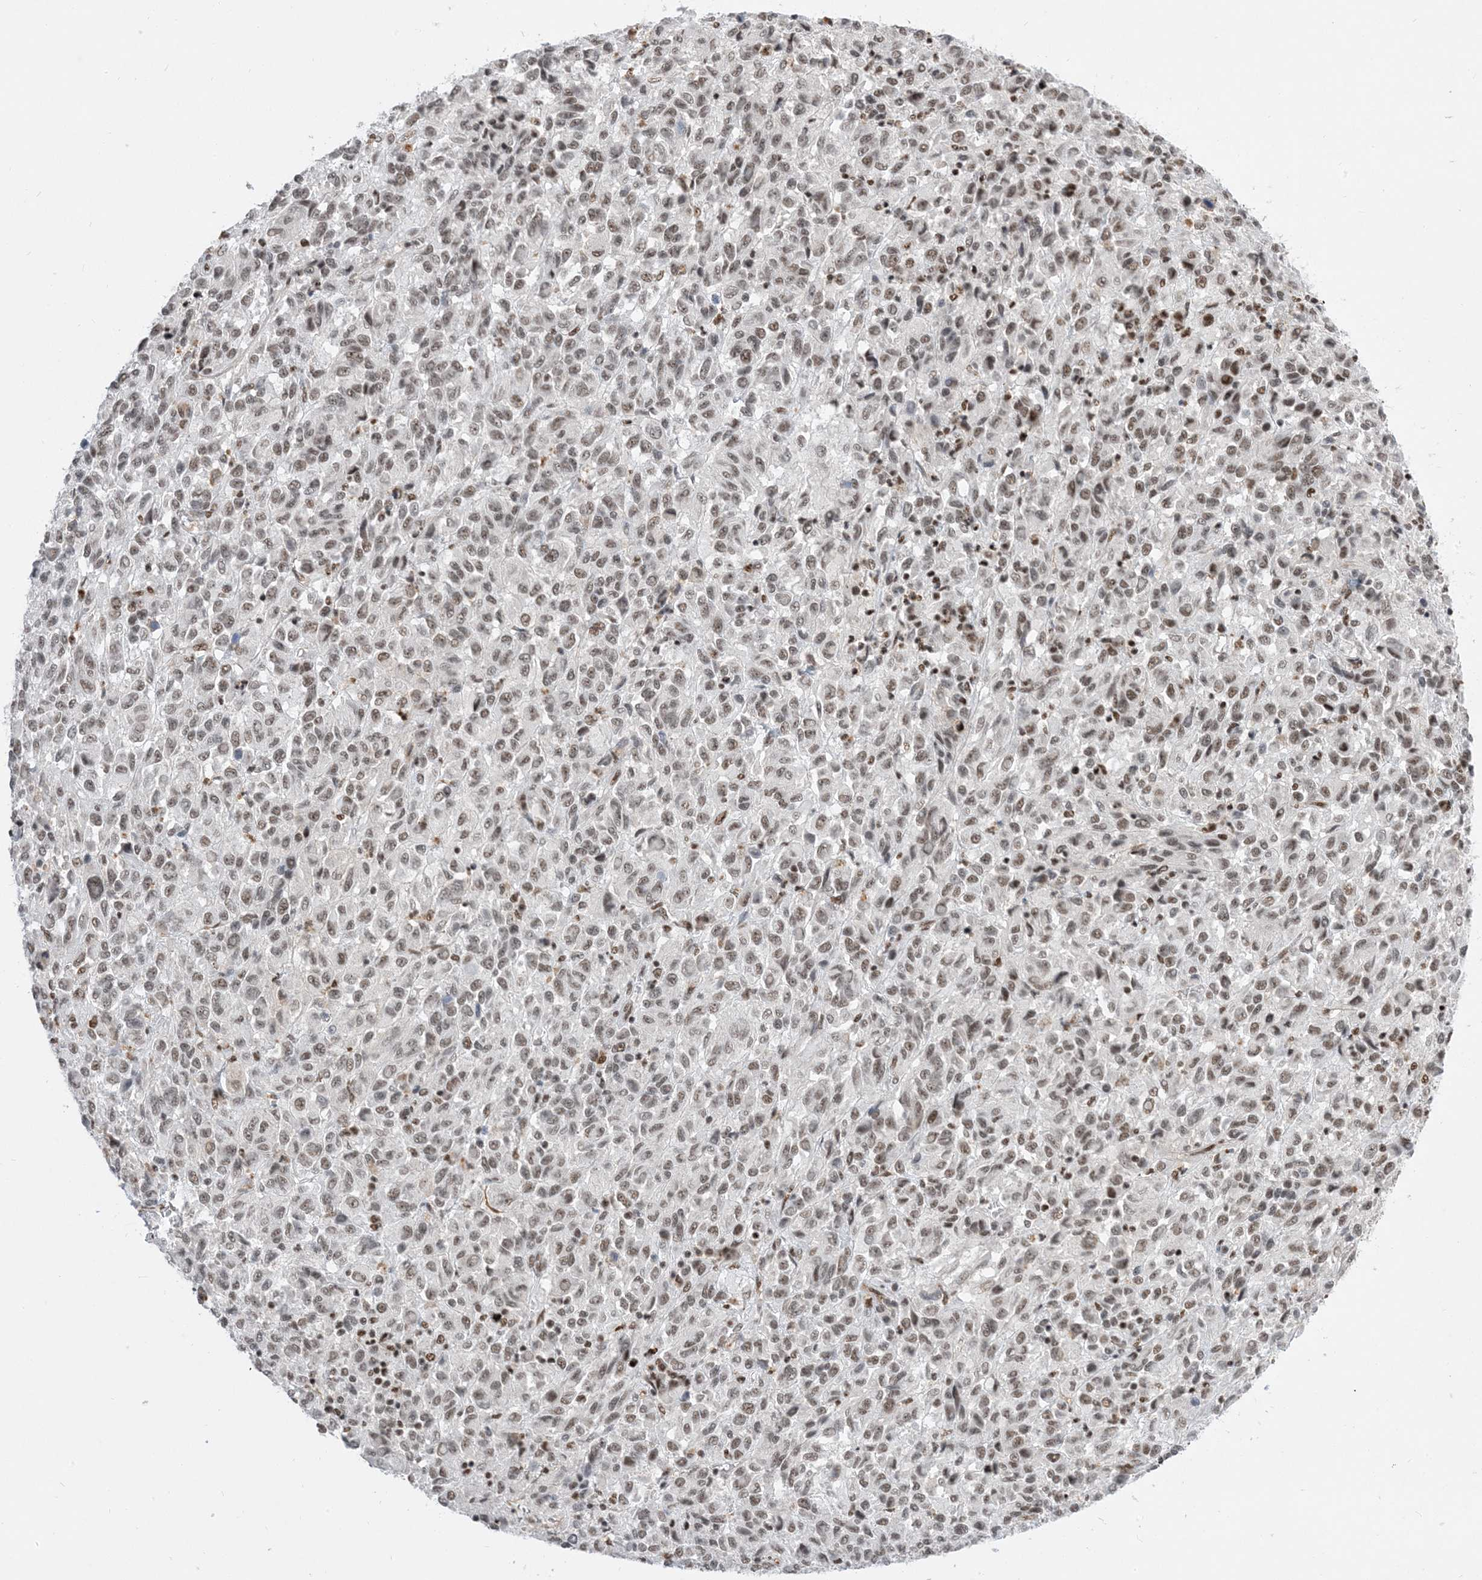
{"staining": {"intensity": "weak", "quantity": ">75%", "location": "nuclear"}, "tissue": "melanoma", "cell_type": "Tumor cells", "image_type": "cancer", "snomed": [{"axis": "morphology", "description": "Malignant melanoma, Metastatic site"}, {"axis": "topography", "description": "Lung"}], "caption": "This photomicrograph displays melanoma stained with immunohistochemistry to label a protein in brown. The nuclear of tumor cells show weak positivity for the protein. Nuclei are counter-stained blue.", "gene": "SF3A3", "patient": {"sex": "male", "age": 64}}